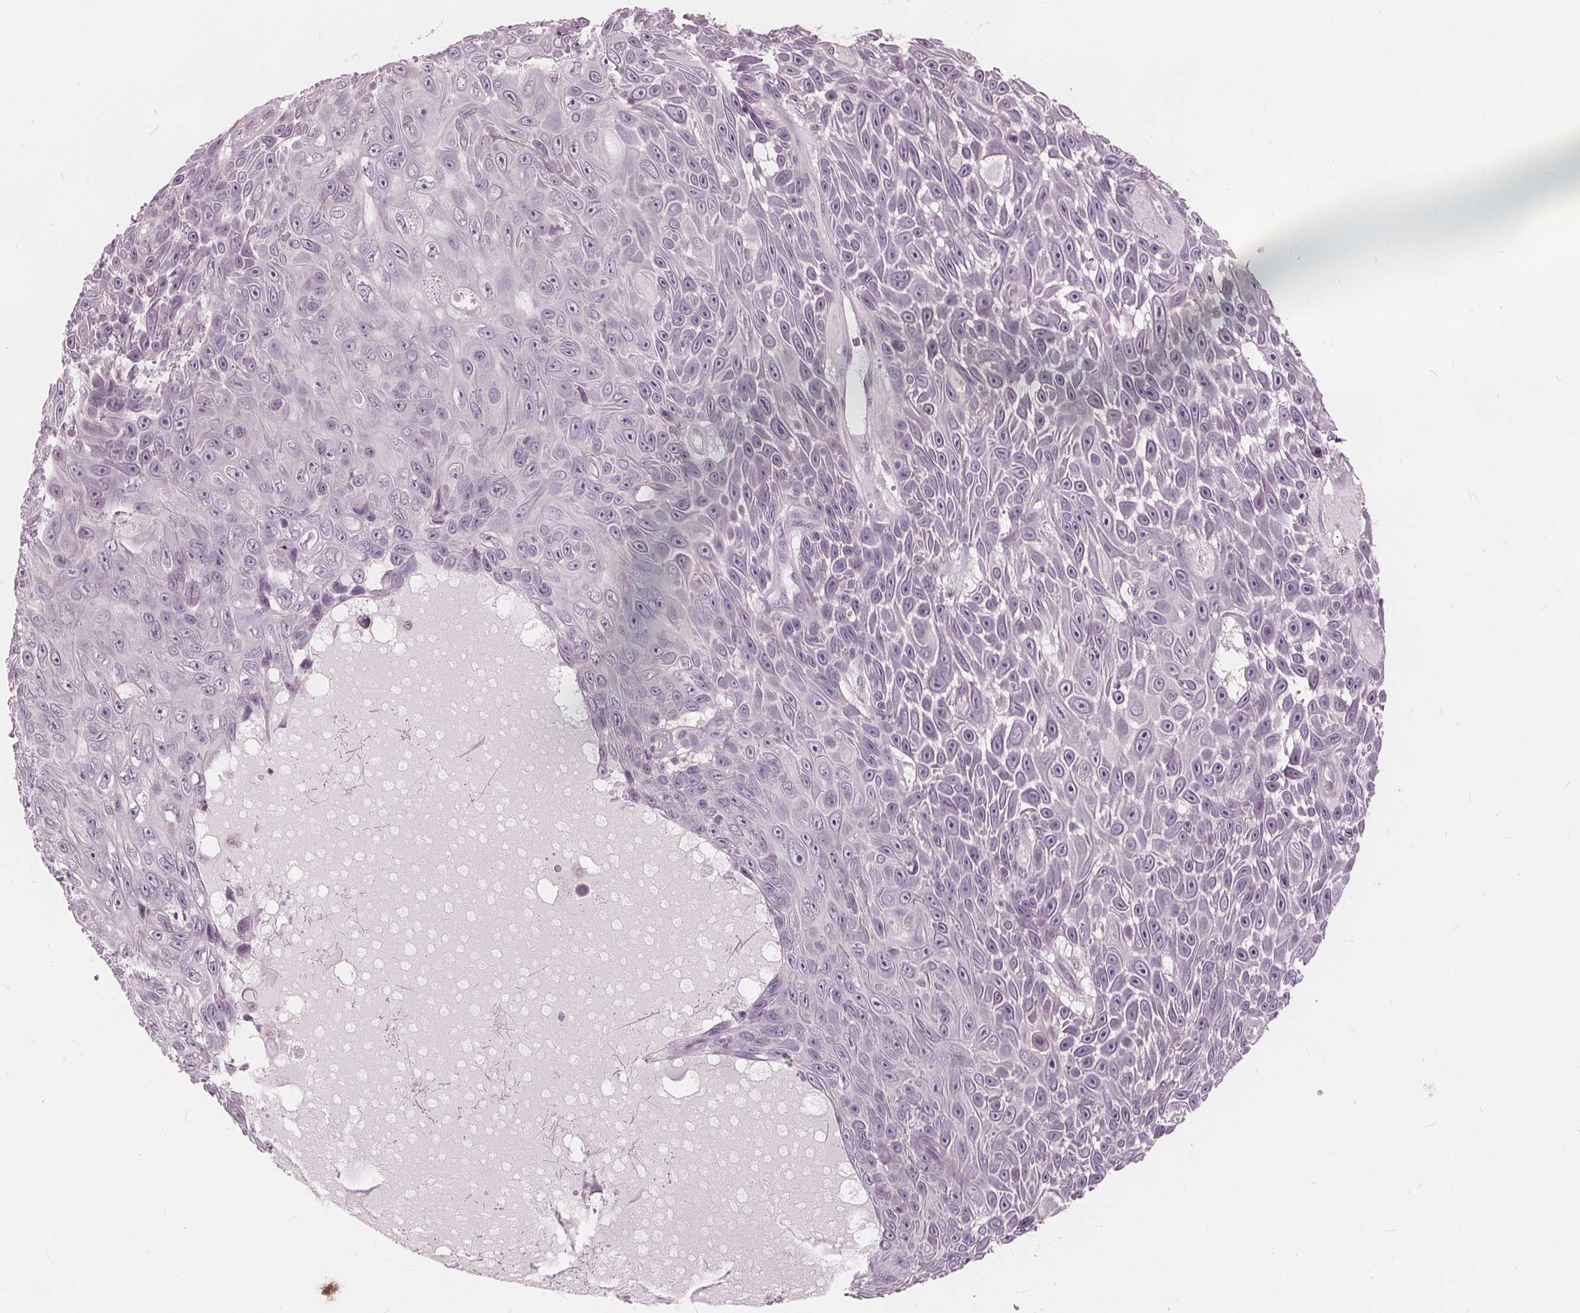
{"staining": {"intensity": "negative", "quantity": "none", "location": "none"}, "tissue": "skin cancer", "cell_type": "Tumor cells", "image_type": "cancer", "snomed": [{"axis": "morphology", "description": "Squamous cell carcinoma, NOS"}, {"axis": "topography", "description": "Skin"}], "caption": "Immunohistochemical staining of human squamous cell carcinoma (skin) reveals no significant expression in tumor cells.", "gene": "SAT2", "patient": {"sex": "male", "age": 82}}